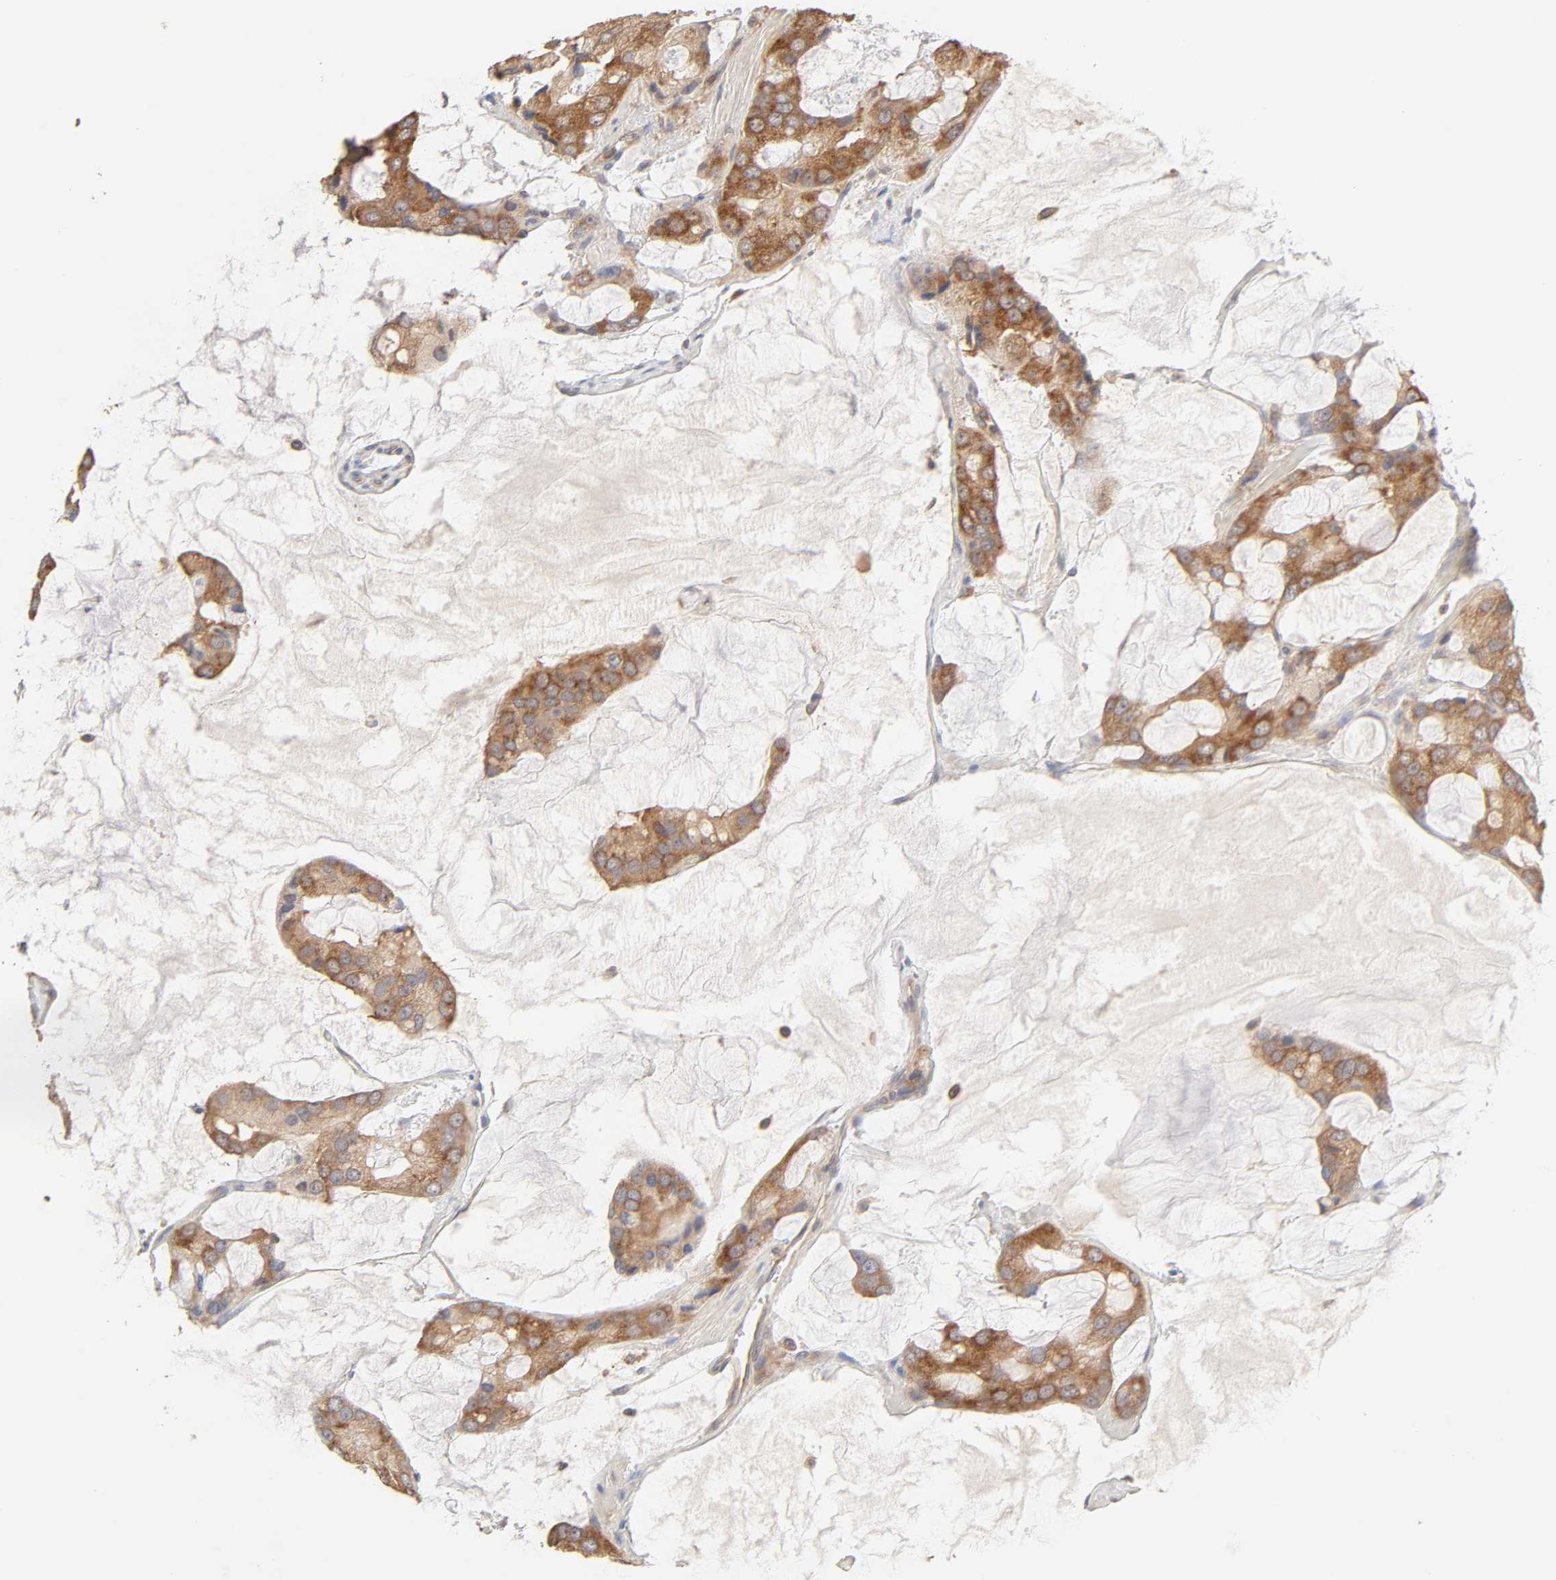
{"staining": {"intensity": "moderate", "quantity": ">75%", "location": "cytoplasmic/membranous"}, "tissue": "prostate cancer", "cell_type": "Tumor cells", "image_type": "cancer", "snomed": [{"axis": "morphology", "description": "Adenocarcinoma, High grade"}, {"axis": "topography", "description": "Prostate"}], "caption": "Protein expression analysis of prostate cancer (adenocarcinoma (high-grade)) demonstrates moderate cytoplasmic/membranous staining in about >75% of tumor cells.", "gene": "AP1G2", "patient": {"sex": "male", "age": 67}}